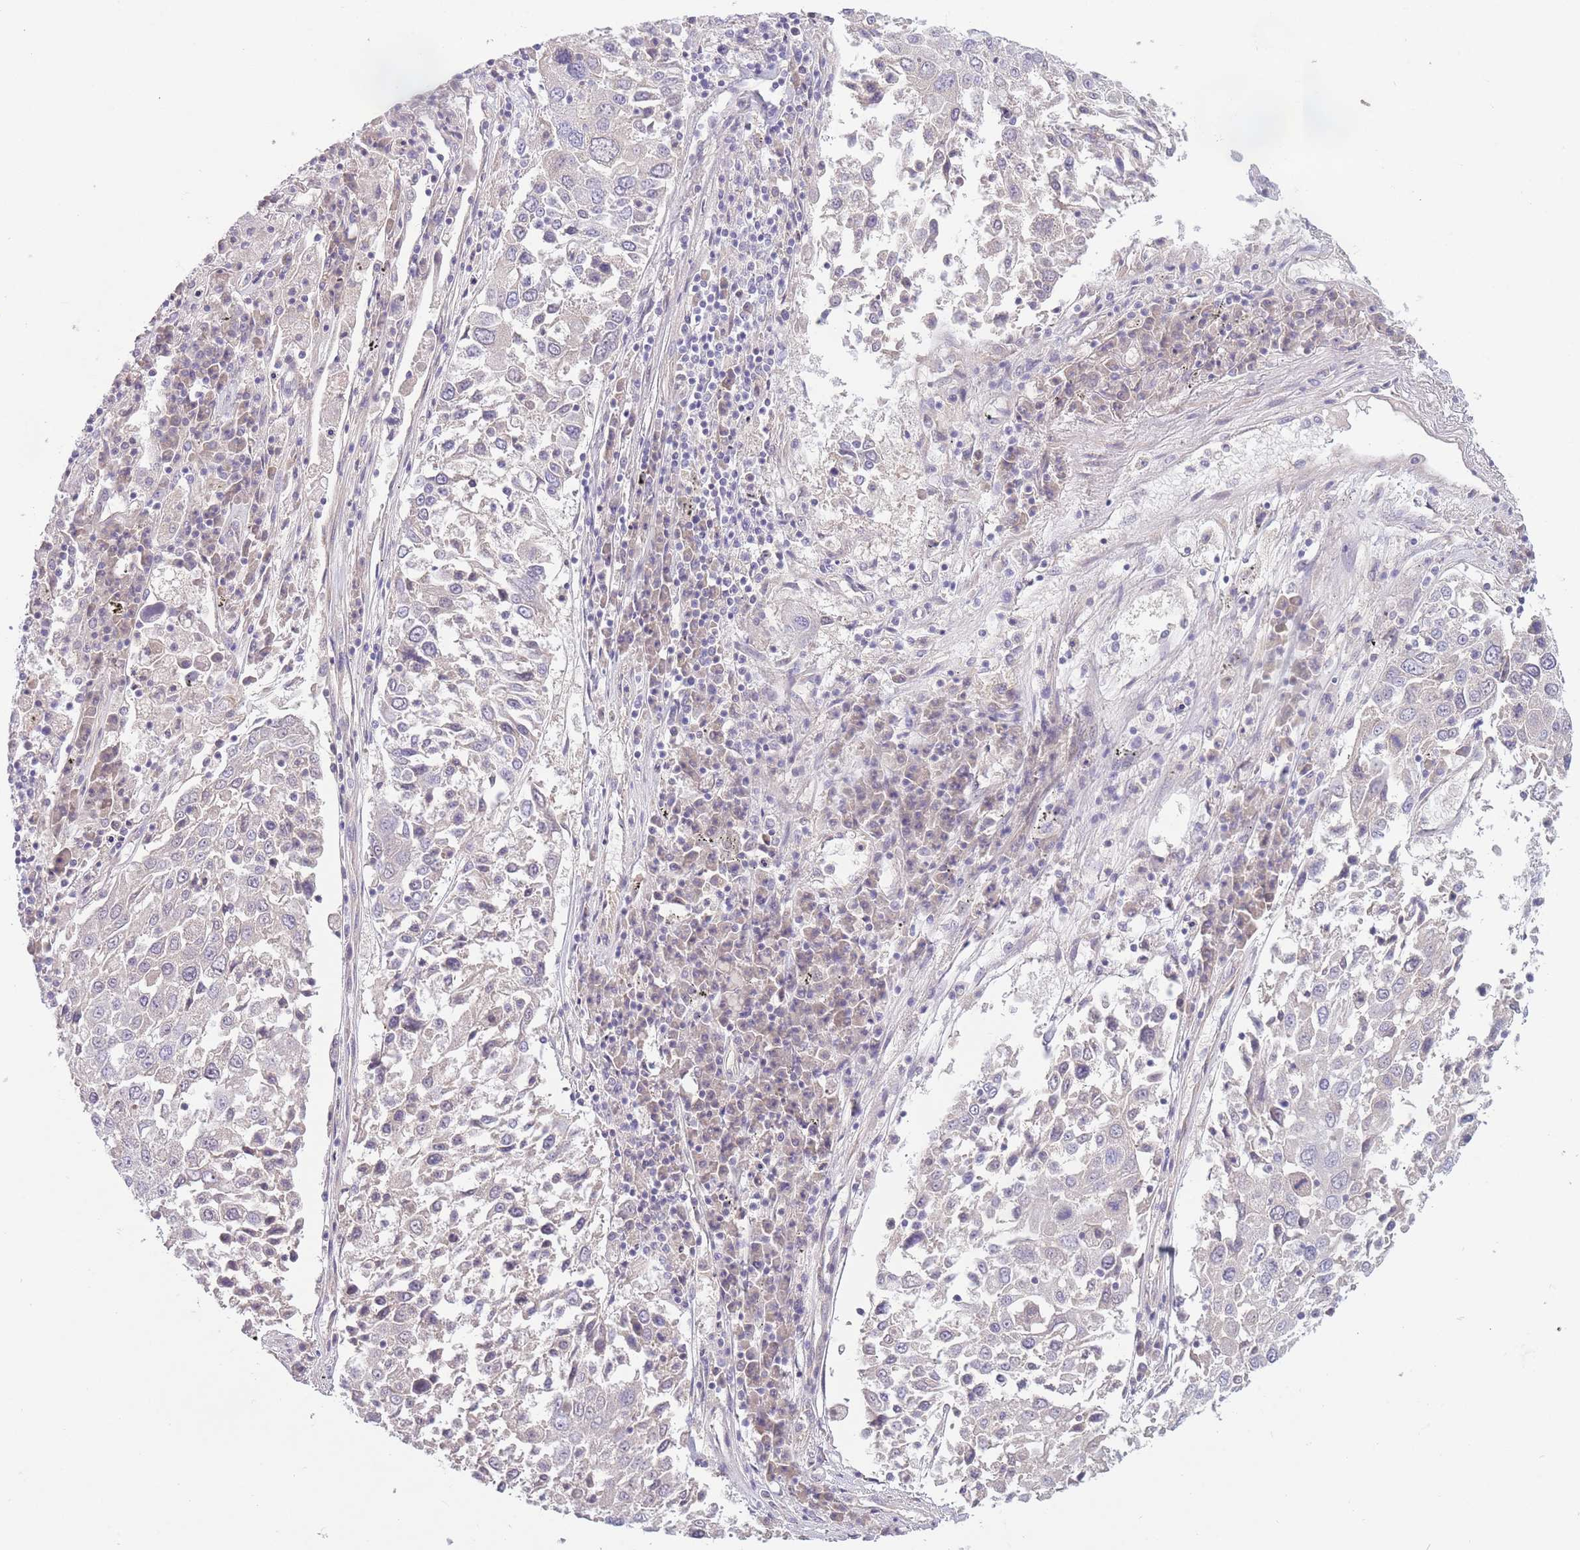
{"staining": {"intensity": "negative", "quantity": "none", "location": "none"}, "tissue": "lung cancer", "cell_type": "Tumor cells", "image_type": "cancer", "snomed": [{"axis": "morphology", "description": "Squamous cell carcinoma, NOS"}, {"axis": "topography", "description": "Lung"}], "caption": "The histopathology image displays no significant staining in tumor cells of squamous cell carcinoma (lung).", "gene": "PNPLA5", "patient": {"sex": "male", "age": 65}}